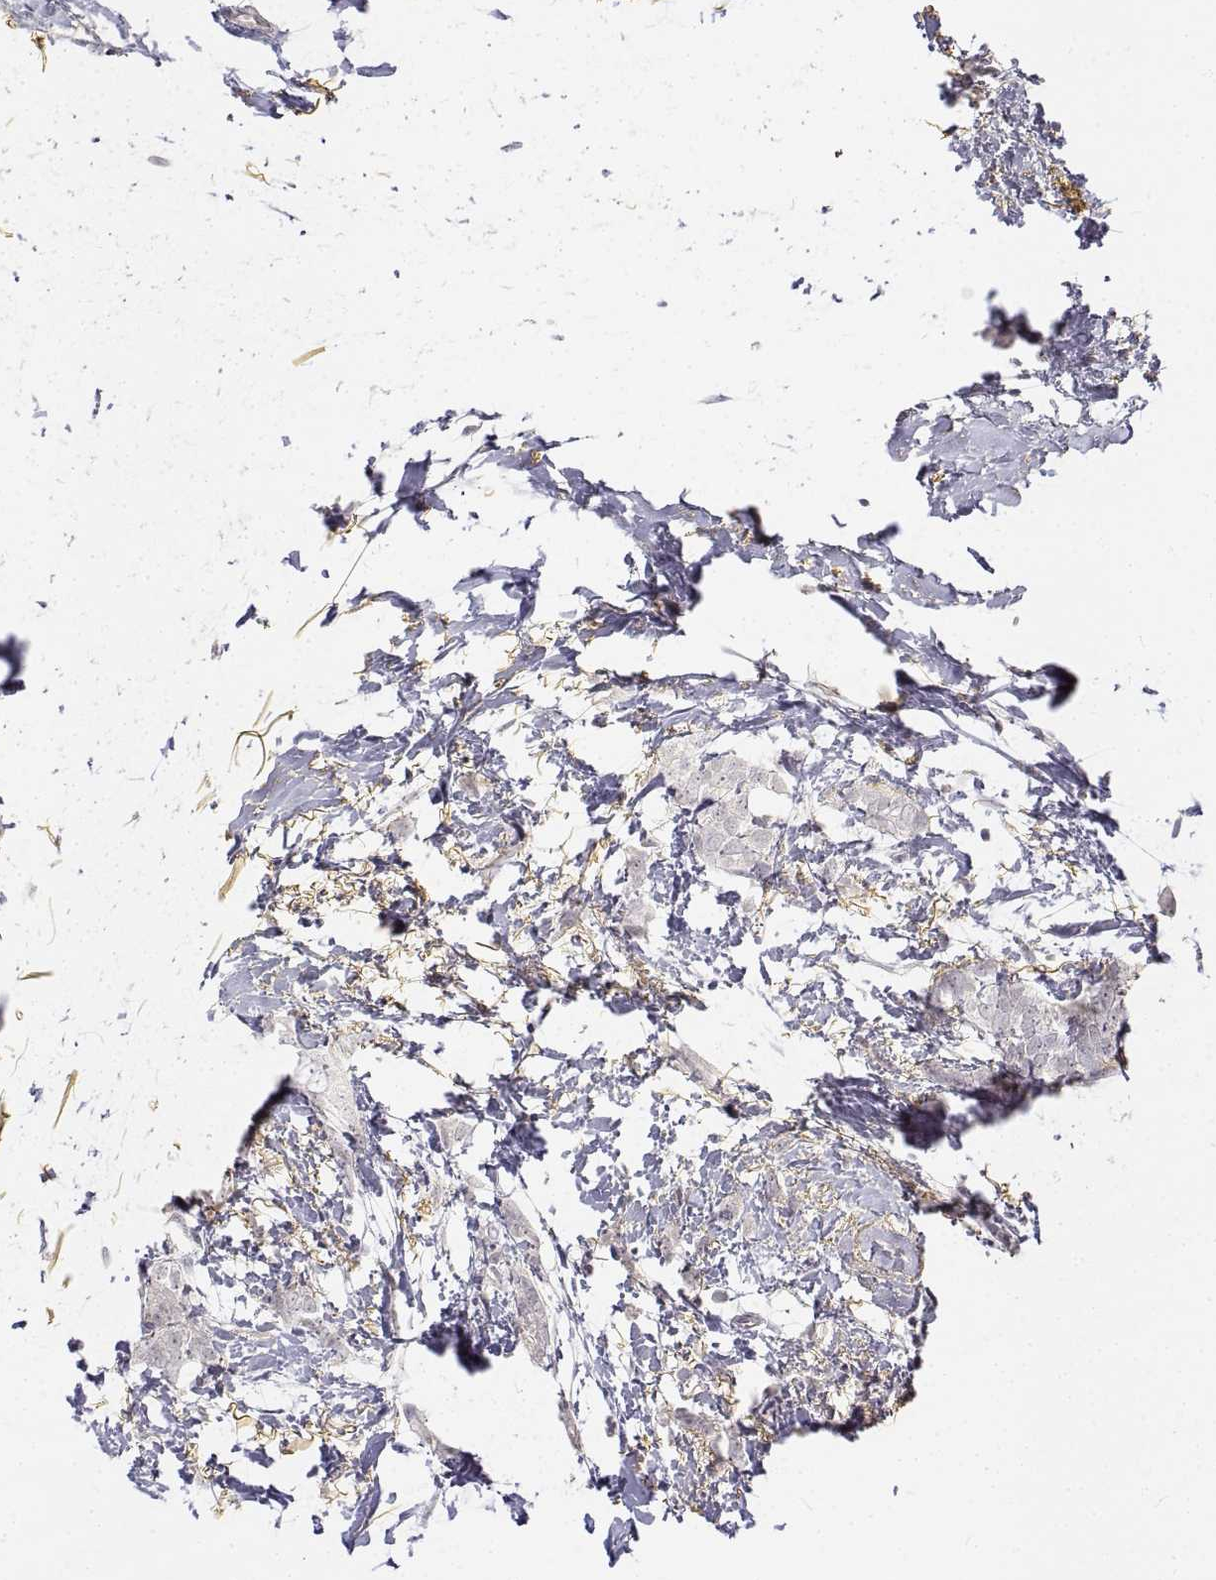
{"staining": {"intensity": "negative", "quantity": "none", "location": "none"}, "tissue": "breast cancer", "cell_type": "Tumor cells", "image_type": "cancer", "snomed": [{"axis": "morphology", "description": "Duct carcinoma"}, {"axis": "topography", "description": "Breast"}], "caption": "DAB (3,3'-diaminobenzidine) immunohistochemical staining of breast cancer exhibits no significant staining in tumor cells. Nuclei are stained in blue.", "gene": "ANO2", "patient": {"sex": "female", "age": 40}}